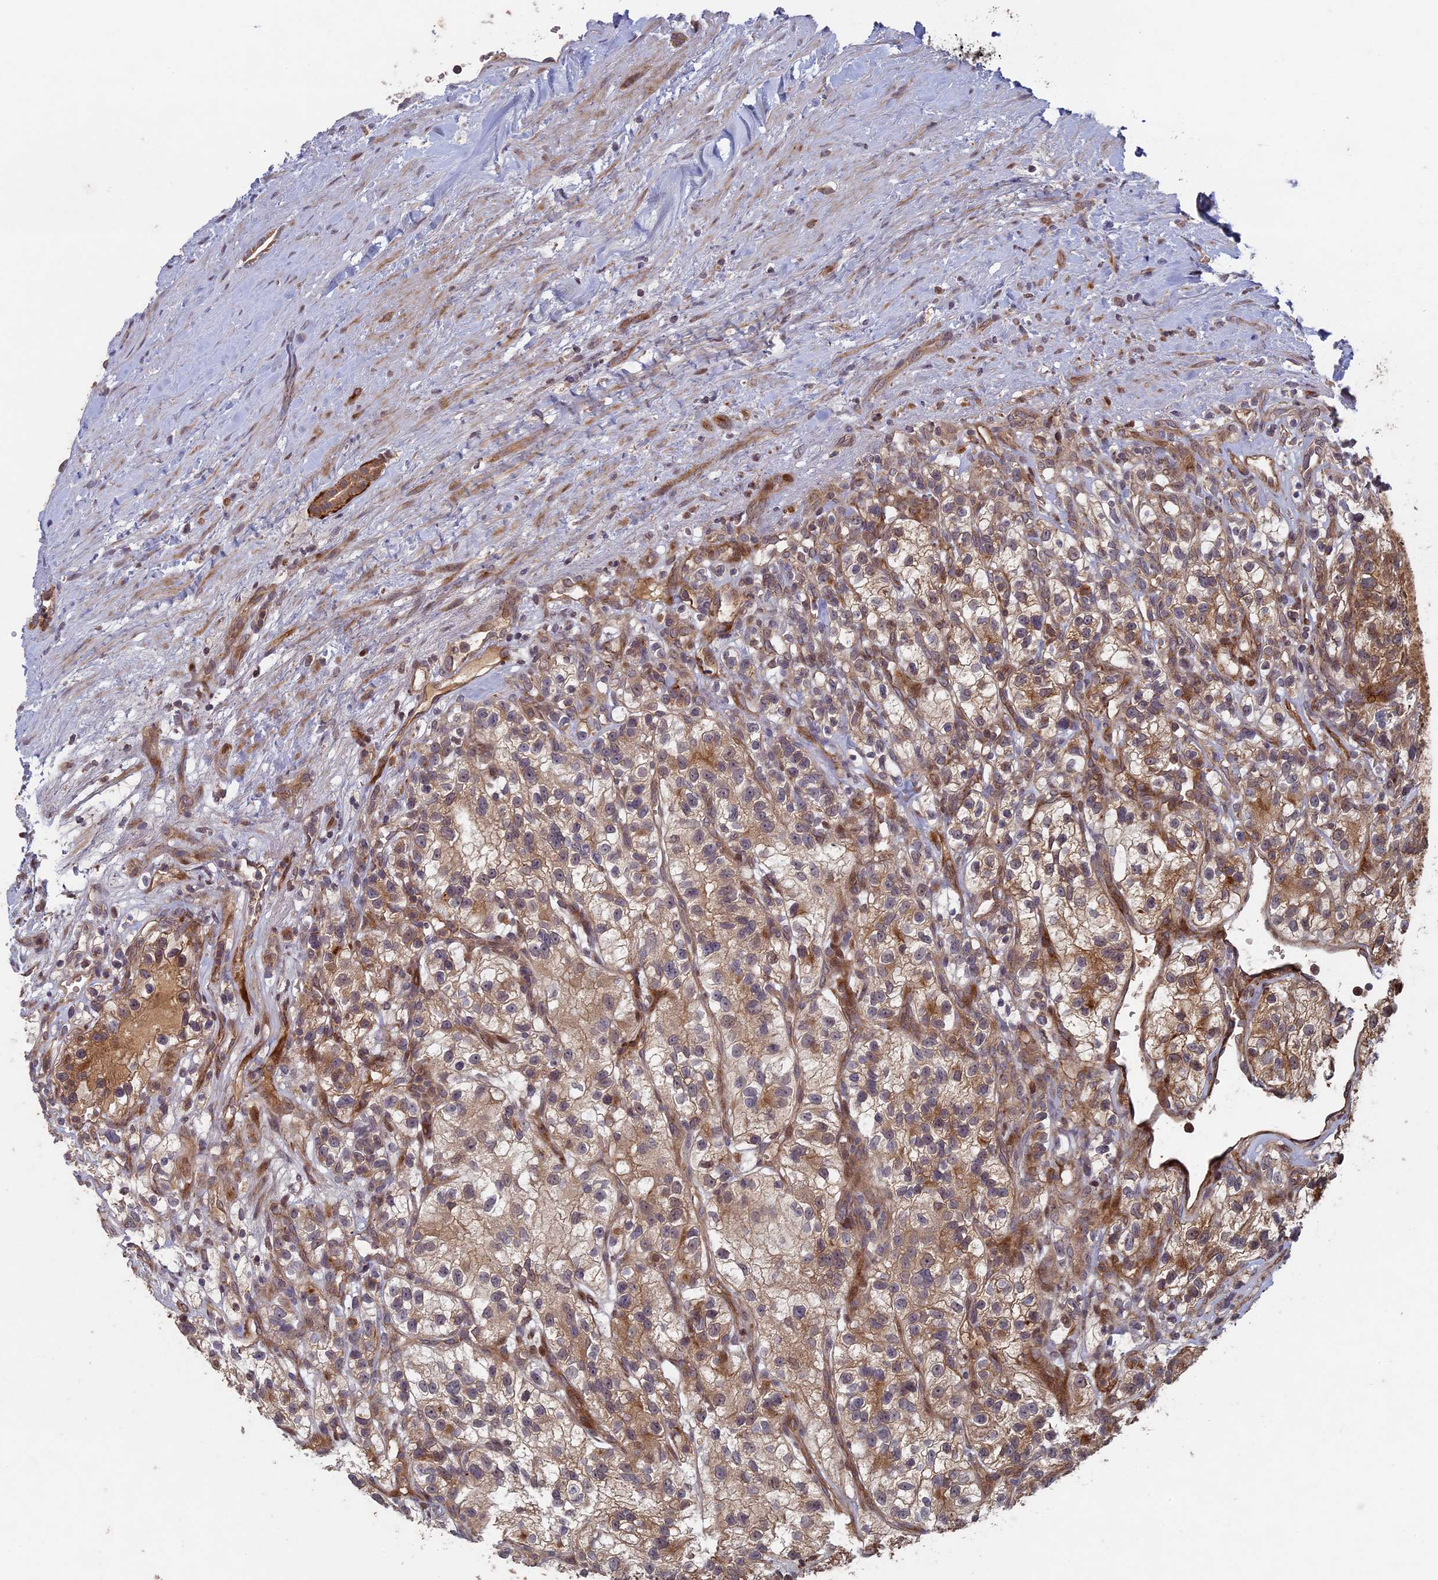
{"staining": {"intensity": "moderate", "quantity": ">75%", "location": "cytoplasmic/membranous"}, "tissue": "renal cancer", "cell_type": "Tumor cells", "image_type": "cancer", "snomed": [{"axis": "morphology", "description": "Adenocarcinoma, NOS"}, {"axis": "topography", "description": "Kidney"}], "caption": "Protein staining reveals moderate cytoplasmic/membranous staining in approximately >75% of tumor cells in renal adenocarcinoma.", "gene": "RCCD1", "patient": {"sex": "female", "age": 57}}